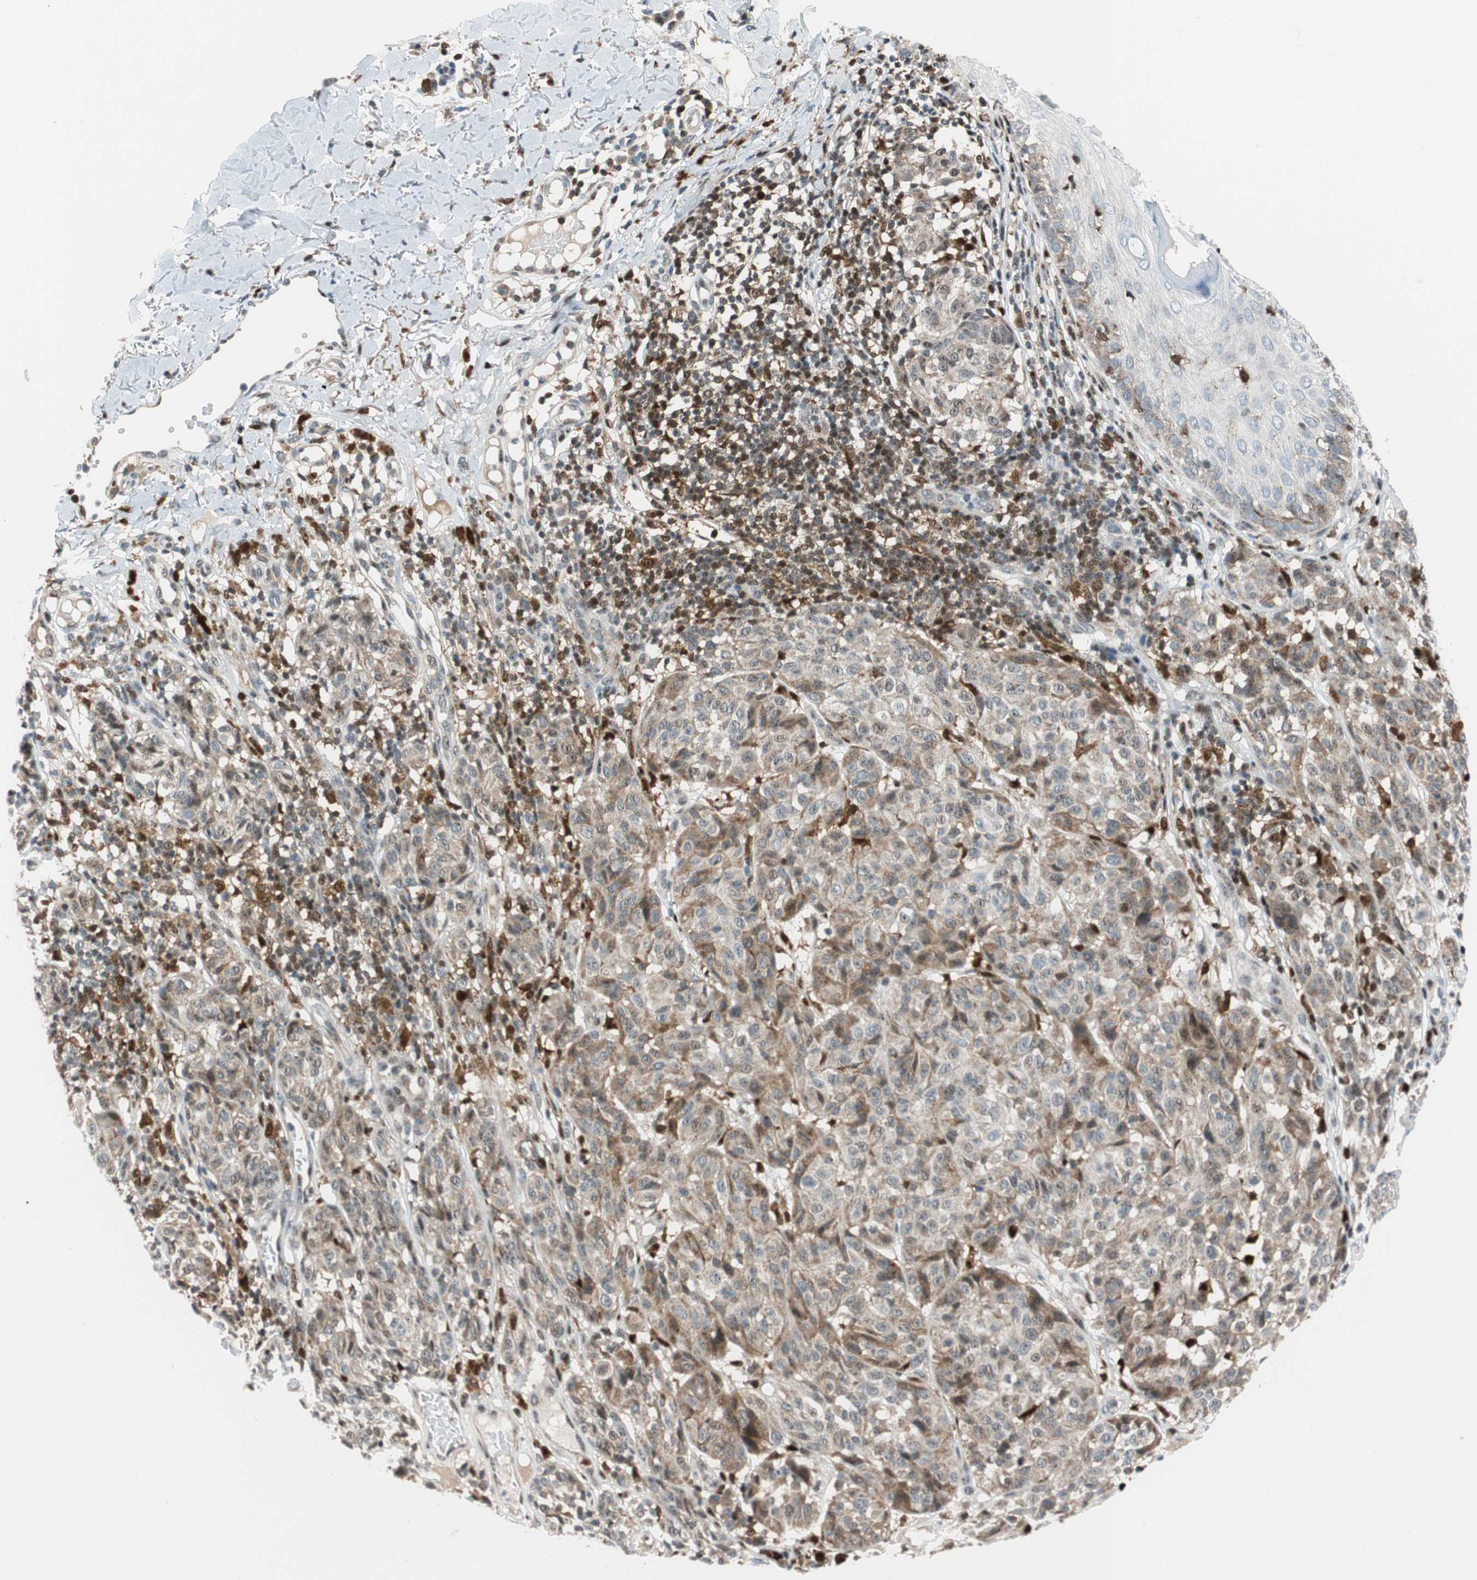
{"staining": {"intensity": "weak", "quantity": ">75%", "location": "cytoplasmic/membranous"}, "tissue": "melanoma", "cell_type": "Tumor cells", "image_type": "cancer", "snomed": [{"axis": "morphology", "description": "Malignant melanoma, NOS"}, {"axis": "topography", "description": "Skin"}], "caption": "Tumor cells reveal low levels of weak cytoplasmic/membranous positivity in approximately >75% of cells in melanoma.", "gene": "RGS10", "patient": {"sex": "female", "age": 46}}